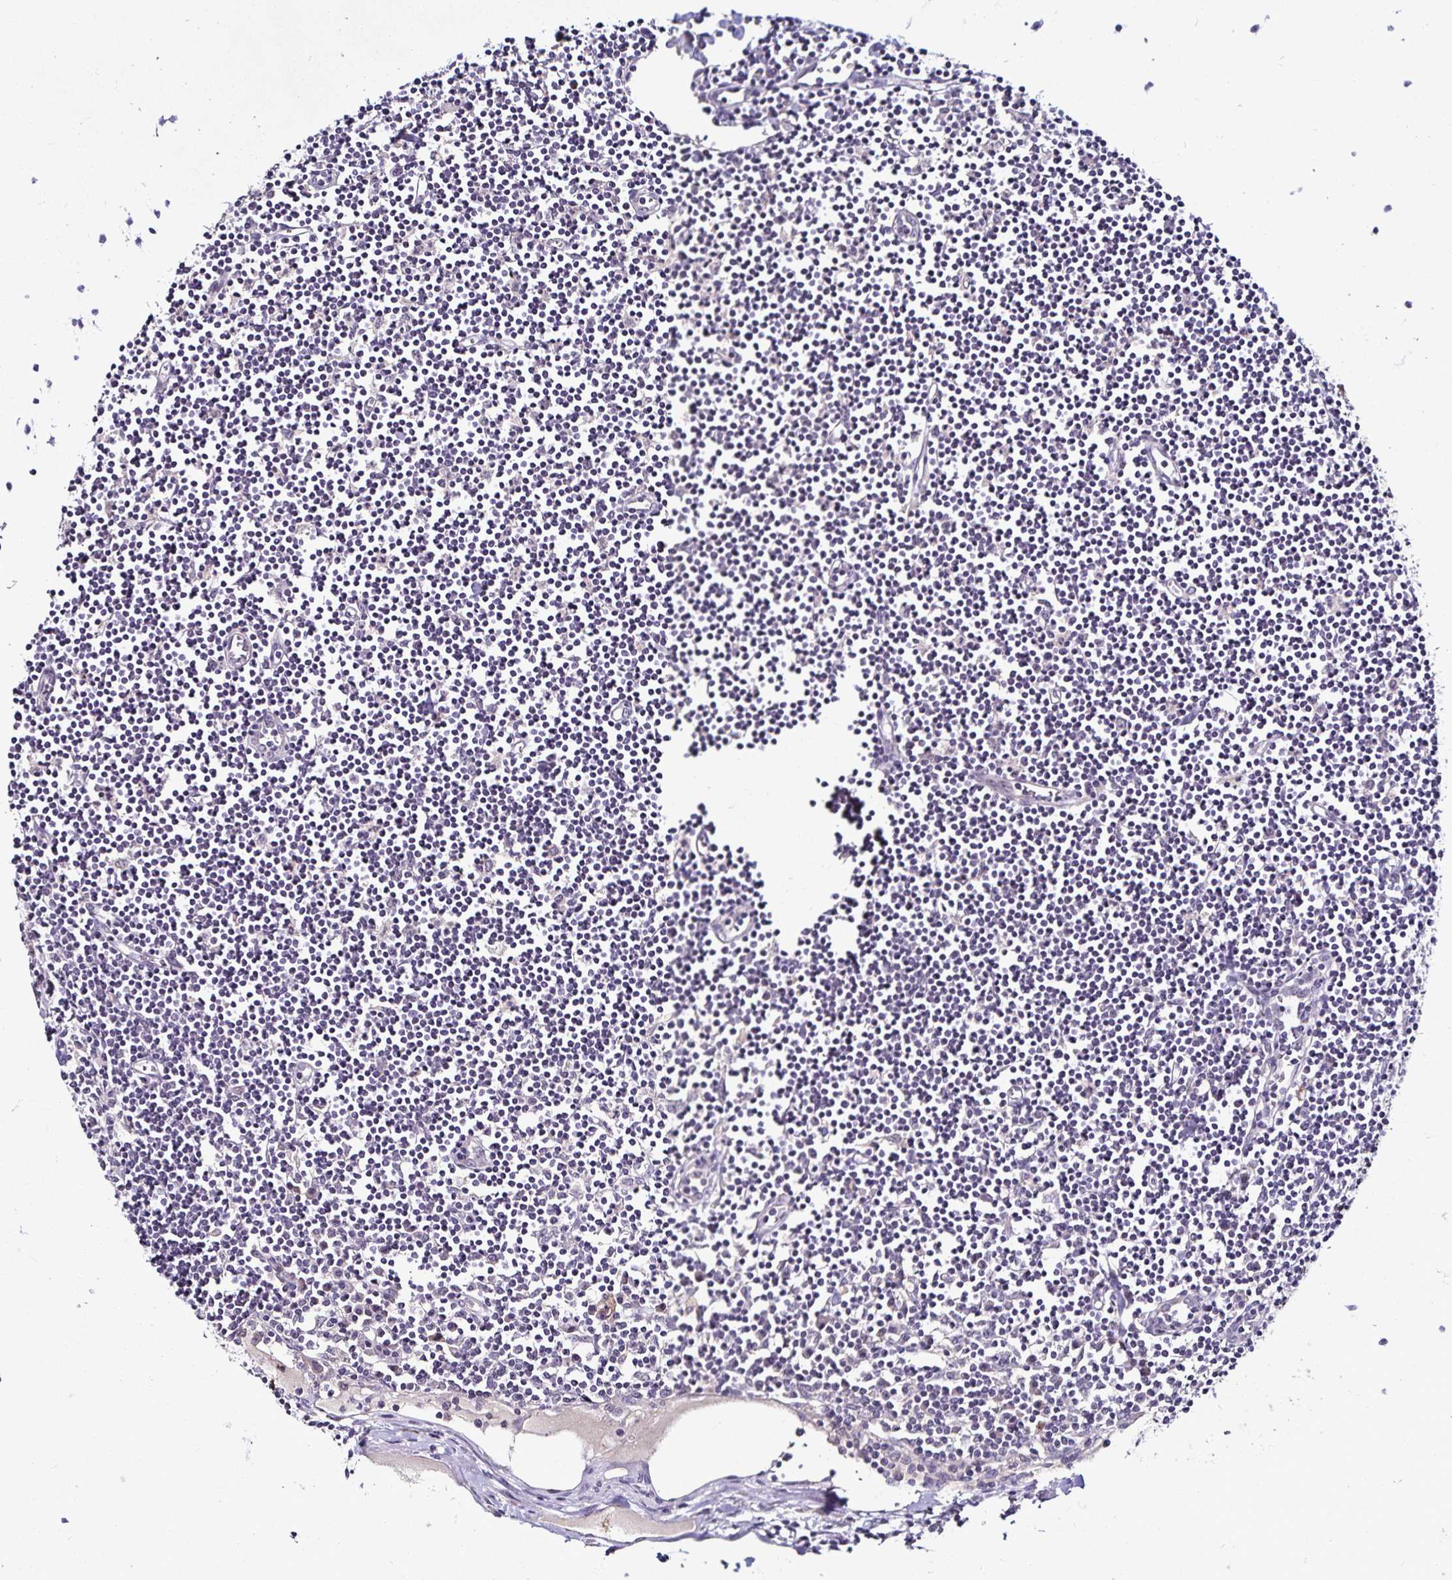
{"staining": {"intensity": "negative", "quantity": "none", "location": "none"}, "tissue": "lymph node", "cell_type": "Germinal center cells", "image_type": "normal", "snomed": [{"axis": "morphology", "description": "Normal tissue, NOS"}, {"axis": "topography", "description": "Lymph node"}], "caption": "Human lymph node stained for a protein using immunohistochemistry (IHC) shows no staining in germinal center cells.", "gene": "ACSL5", "patient": {"sex": "female", "age": 65}}